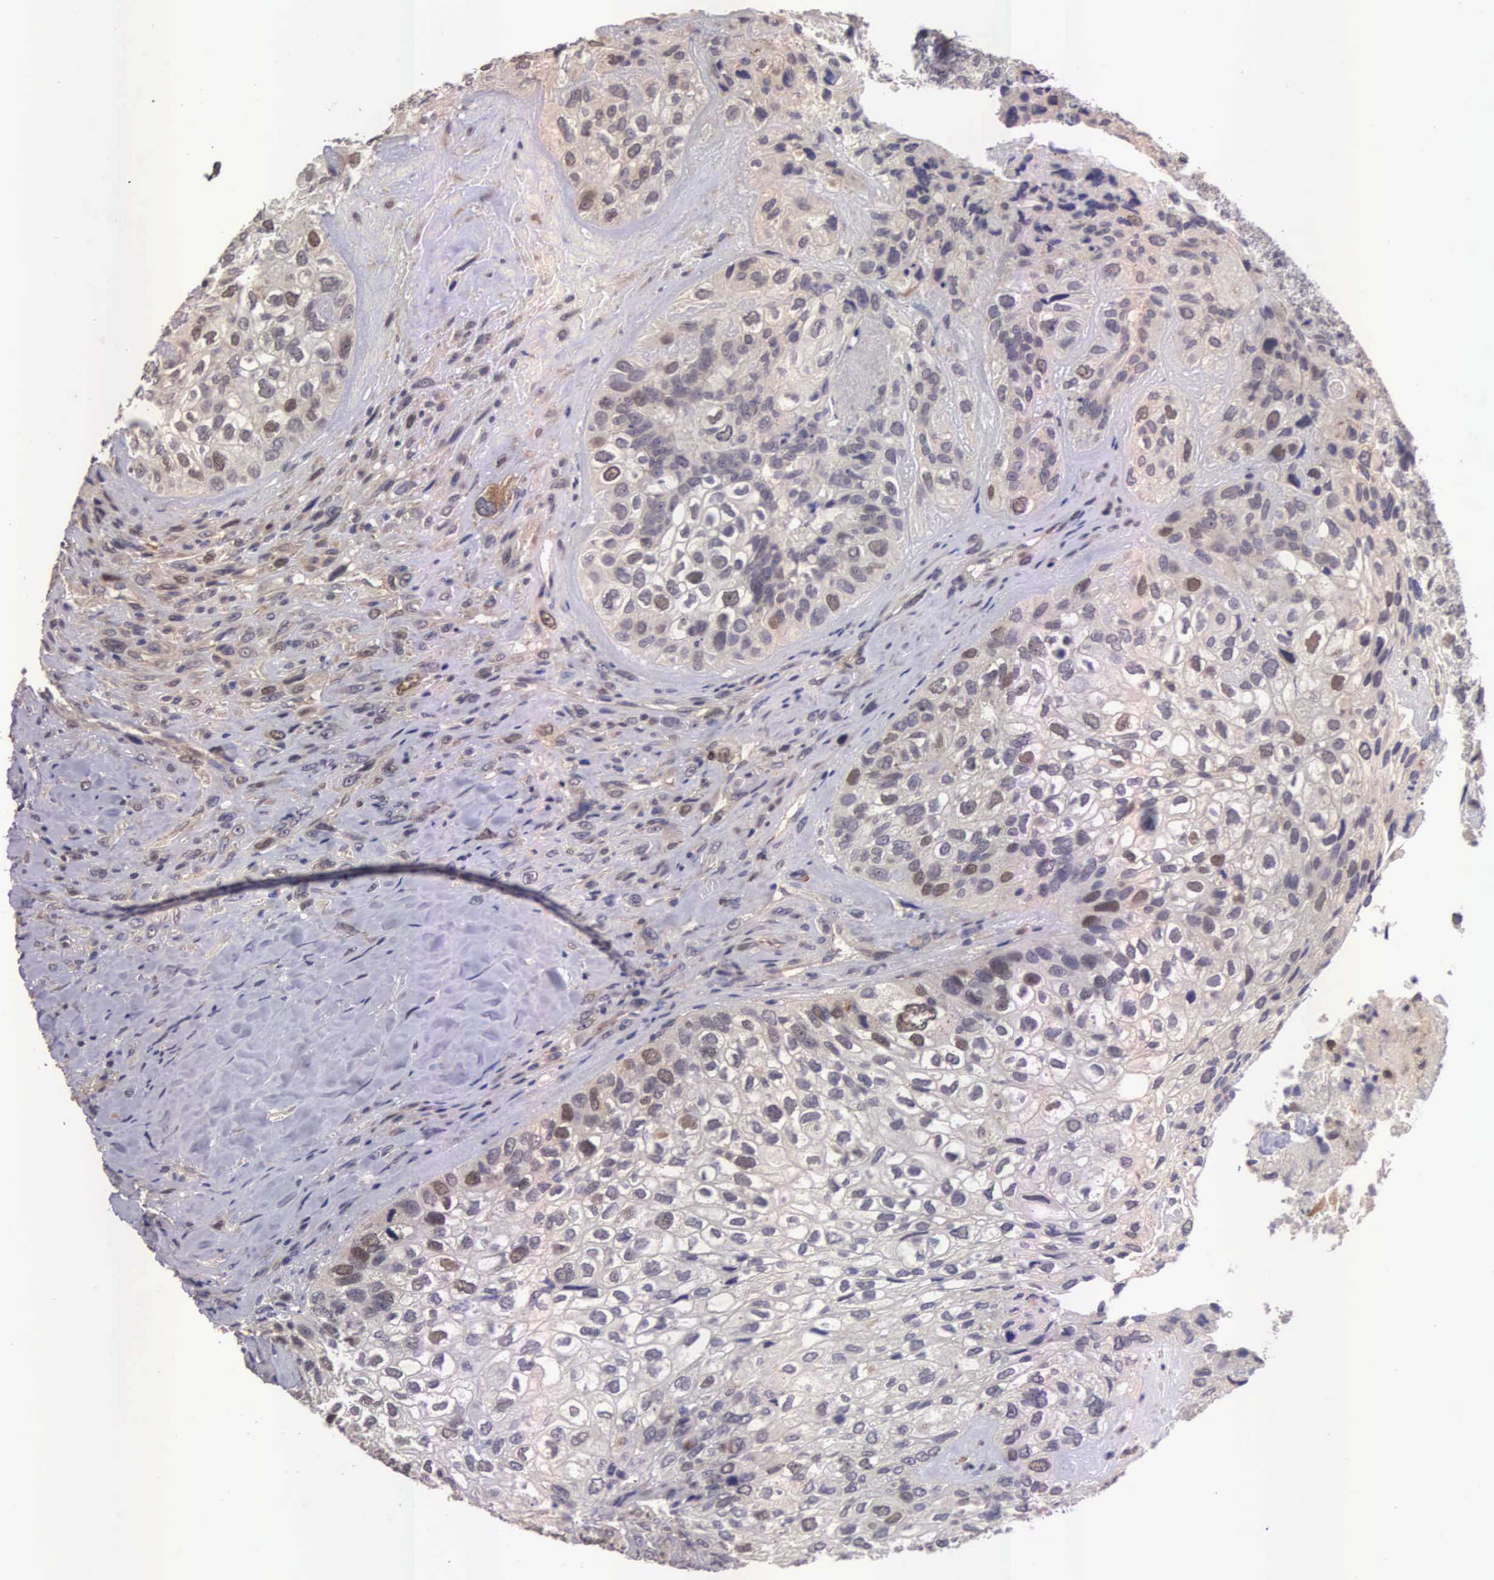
{"staining": {"intensity": "moderate", "quantity": ">75%", "location": "cytoplasmic/membranous,nuclear"}, "tissue": "breast cancer", "cell_type": "Tumor cells", "image_type": "cancer", "snomed": [{"axis": "morphology", "description": "Neoplasm, malignant, NOS"}, {"axis": "topography", "description": "Breast"}], "caption": "Immunohistochemical staining of breast cancer reveals medium levels of moderate cytoplasmic/membranous and nuclear positivity in about >75% of tumor cells. Nuclei are stained in blue.", "gene": "CDC45", "patient": {"sex": "female", "age": 50}}